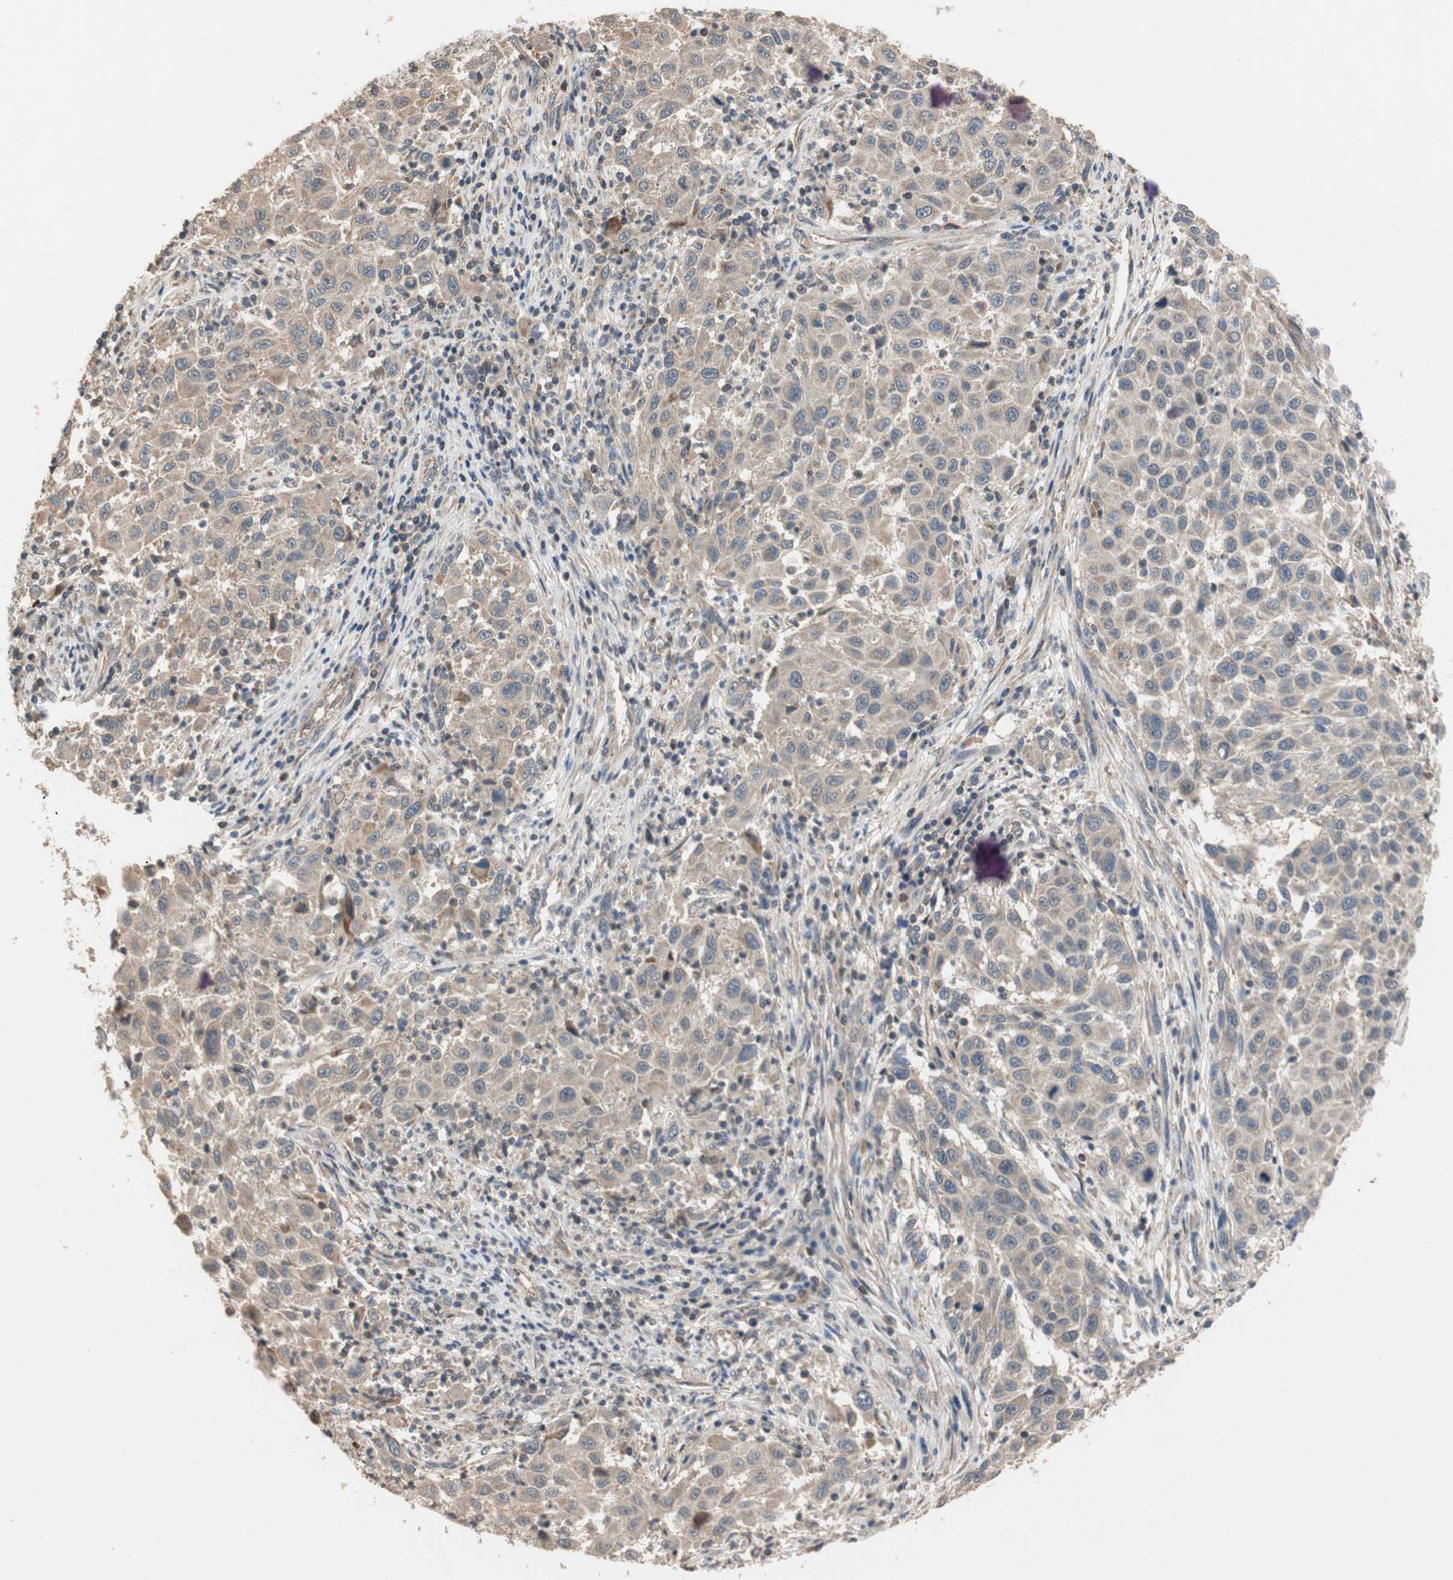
{"staining": {"intensity": "weak", "quantity": ">75%", "location": "cytoplasmic/membranous"}, "tissue": "melanoma", "cell_type": "Tumor cells", "image_type": "cancer", "snomed": [{"axis": "morphology", "description": "Malignant melanoma, Metastatic site"}, {"axis": "topography", "description": "Lymph node"}], "caption": "DAB (3,3'-diaminobenzidine) immunohistochemical staining of human melanoma displays weak cytoplasmic/membranous protein expression in approximately >75% of tumor cells. (DAB (3,3'-diaminobenzidine) = brown stain, brightfield microscopy at high magnification).", "gene": "MAP4K2", "patient": {"sex": "male", "age": 61}}